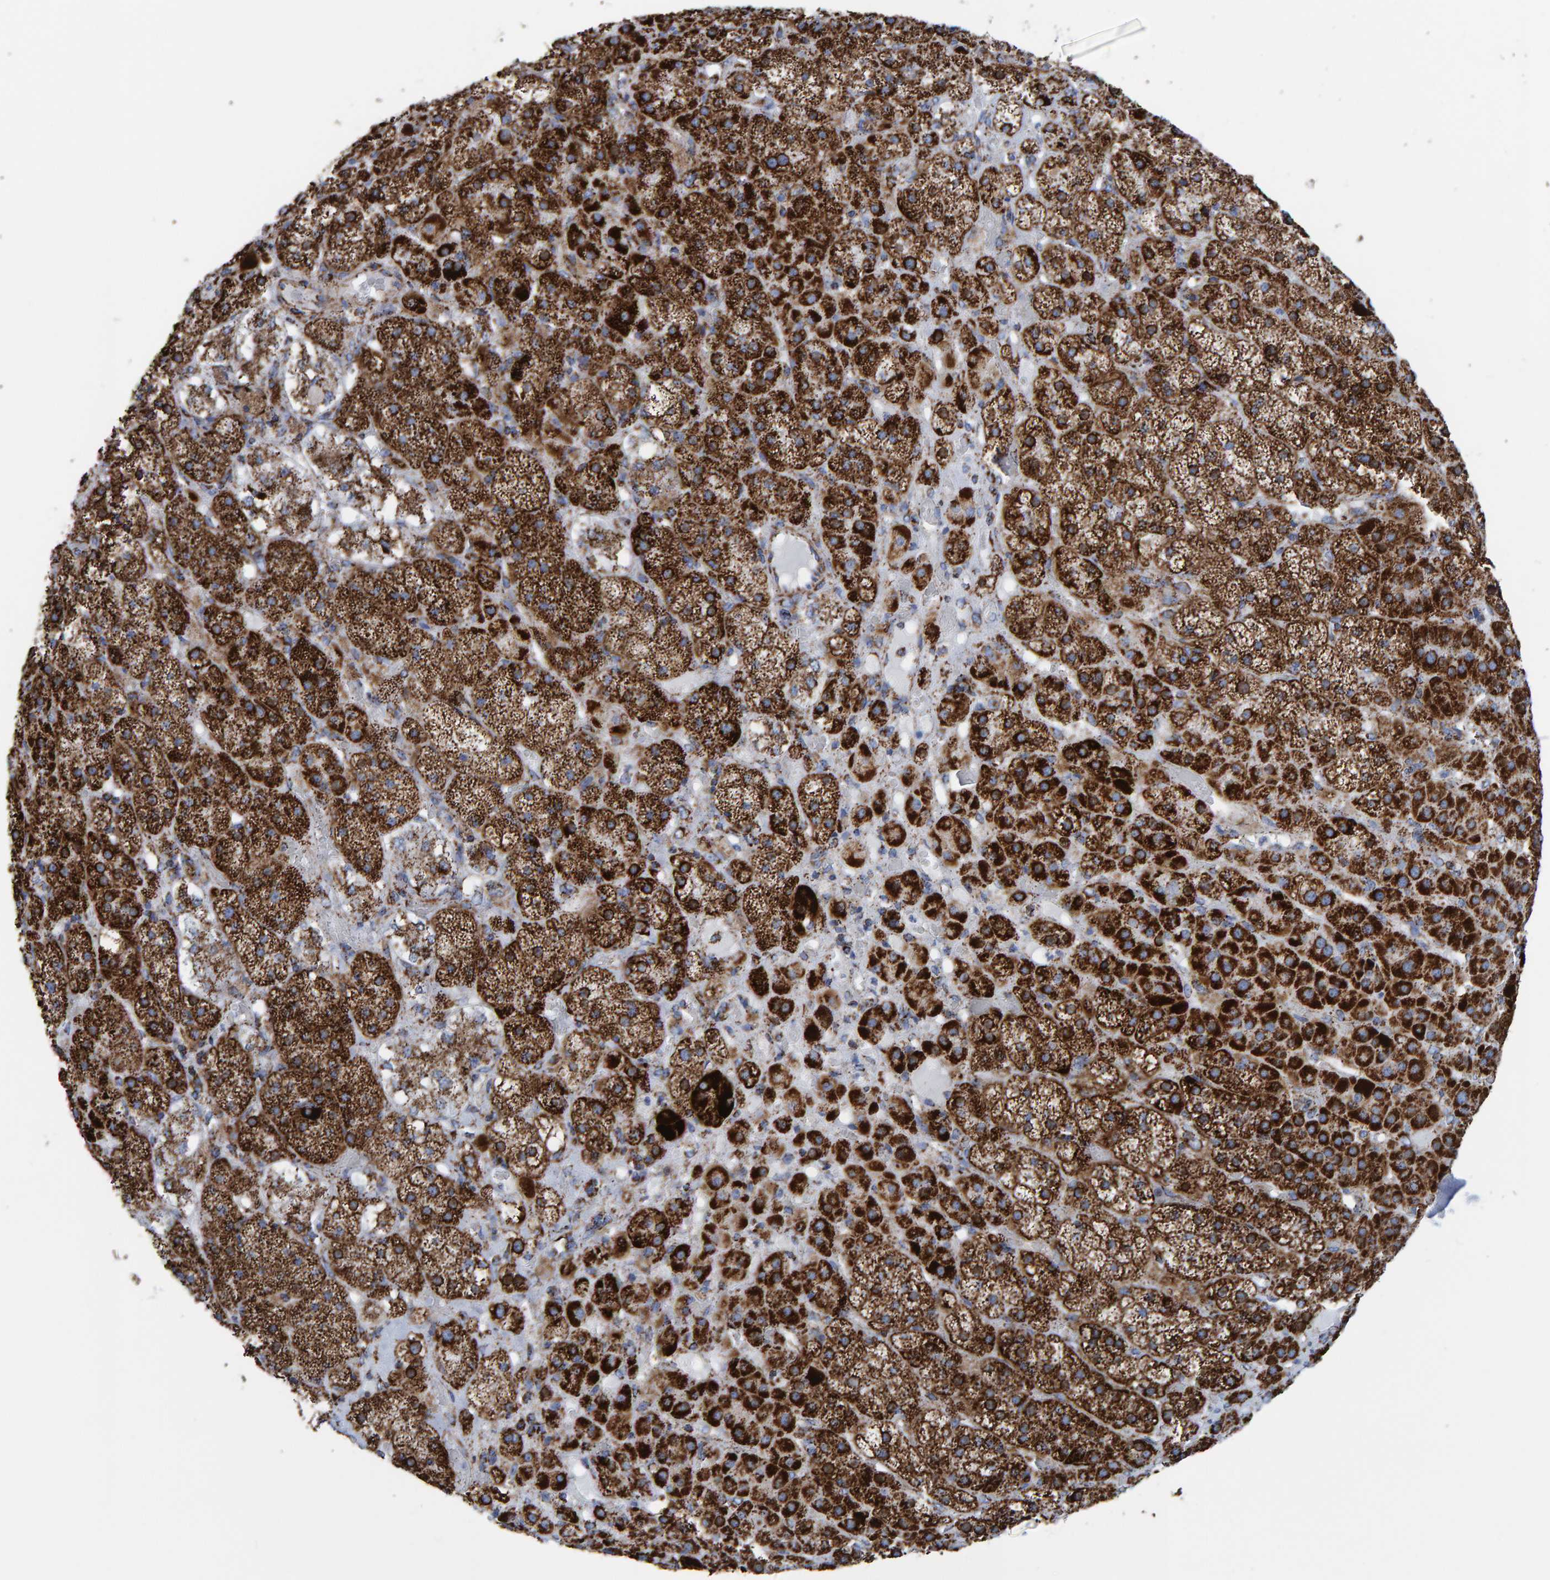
{"staining": {"intensity": "strong", "quantity": ">75%", "location": "cytoplasmic/membranous"}, "tissue": "adrenal gland", "cell_type": "Glandular cells", "image_type": "normal", "snomed": [{"axis": "morphology", "description": "Normal tissue, NOS"}, {"axis": "topography", "description": "Adrenal gland"}], "caption": "IHC staining of unremarkable adrenal gland, which demonstrates high levels of strong cytoplasmic/membranous positivity in approximately >75% of glandular cells indicating strong cytoplasmic/membranous protein expression. The staining was performed using DAB (brown) for protein detection and nuclei were counterstained in hematoxylin (blue).", "gene": "ENSG00000262660", "patient": {"sex": "male", "age": 57}}